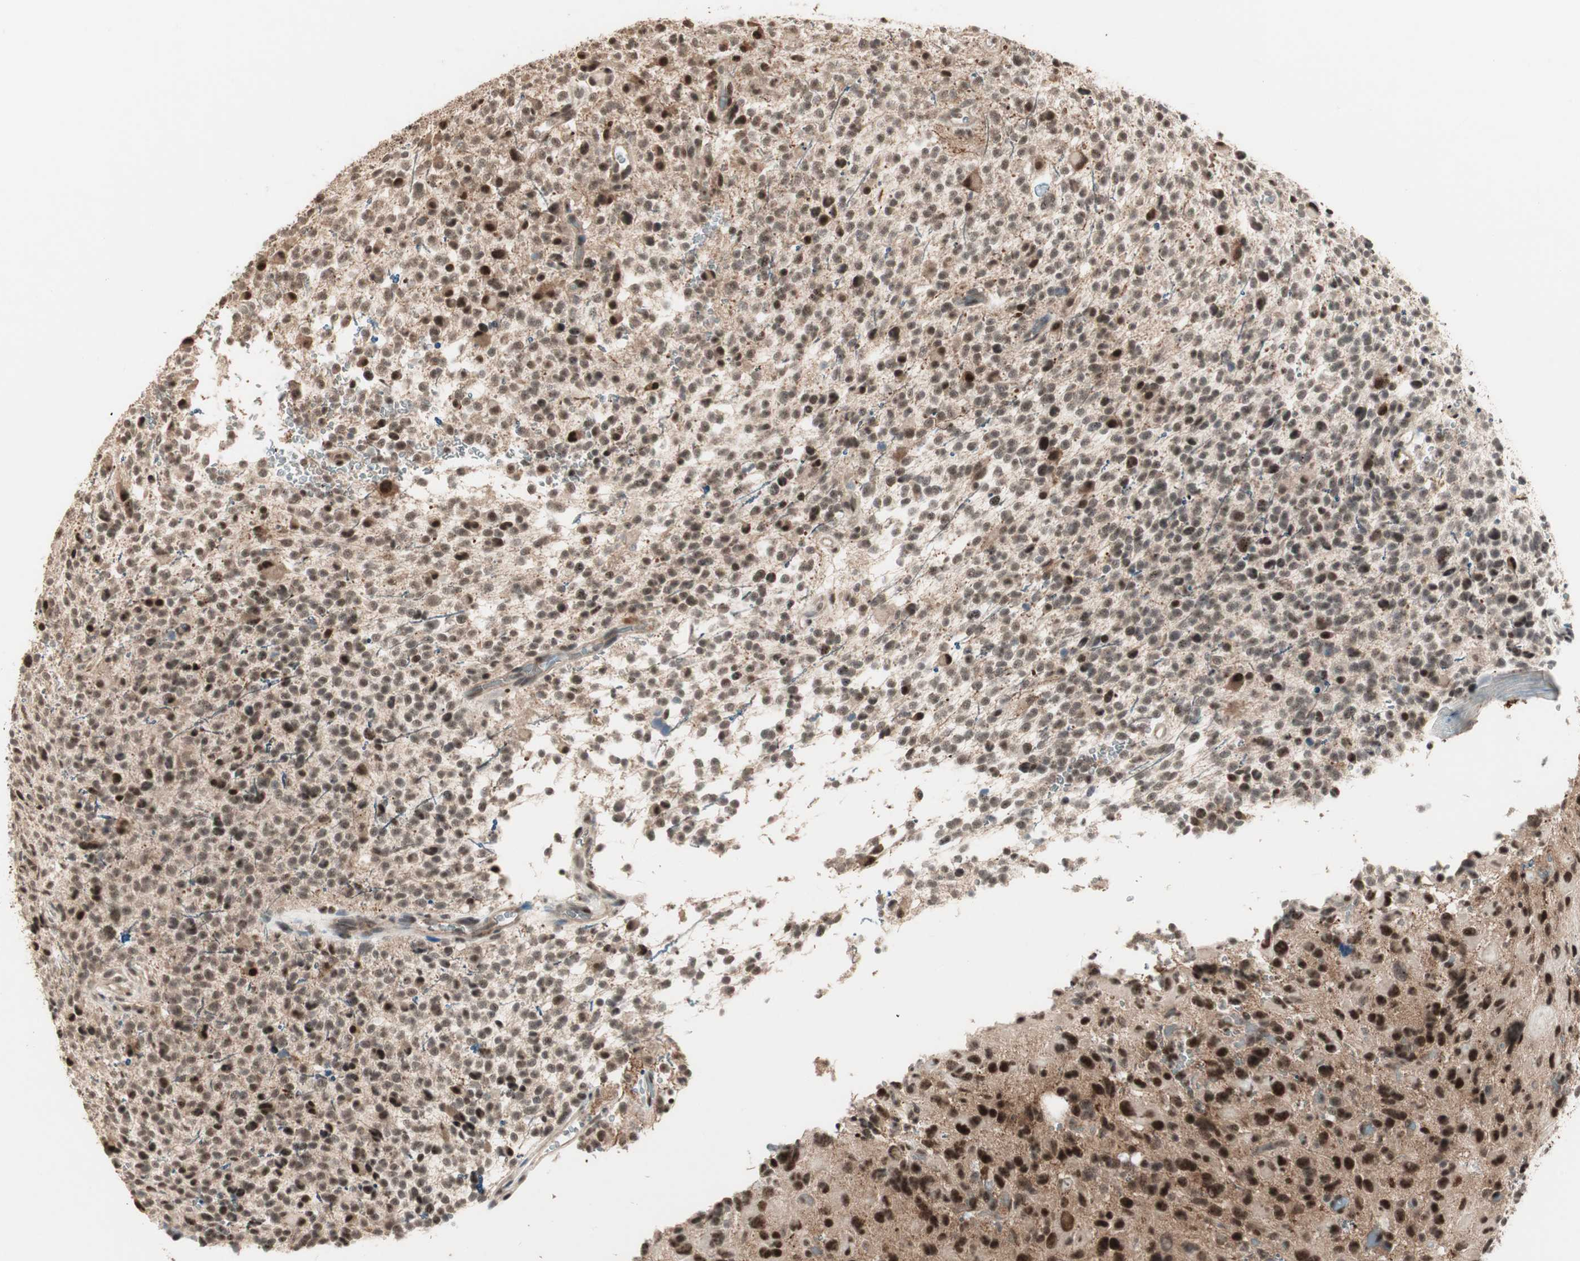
{"staining": {"intensity": "strong", "quantity": ">75%", "location": "cytoplasmic/membranous,nuclear"}, "tissue": "glioma", "cell_type": "Tumor cells", "image_type": "cancer", "snomed": [{"axis": "morphology", "description": "Glioma, malignant, High grade"}, {"axis": "topography", "description": "Brain"}], "caption": "Malignant glioma (high-grade) stained with DAB (3,3'-diaminobenzidine) immunohistochemistry (IHC) displays high levels of strong cytoplasmic/membranous and nuclear staining in about >75% of tumor cells.", "gene": "ZSCAN31", "patient": {"sex": "male", "age": 48}}